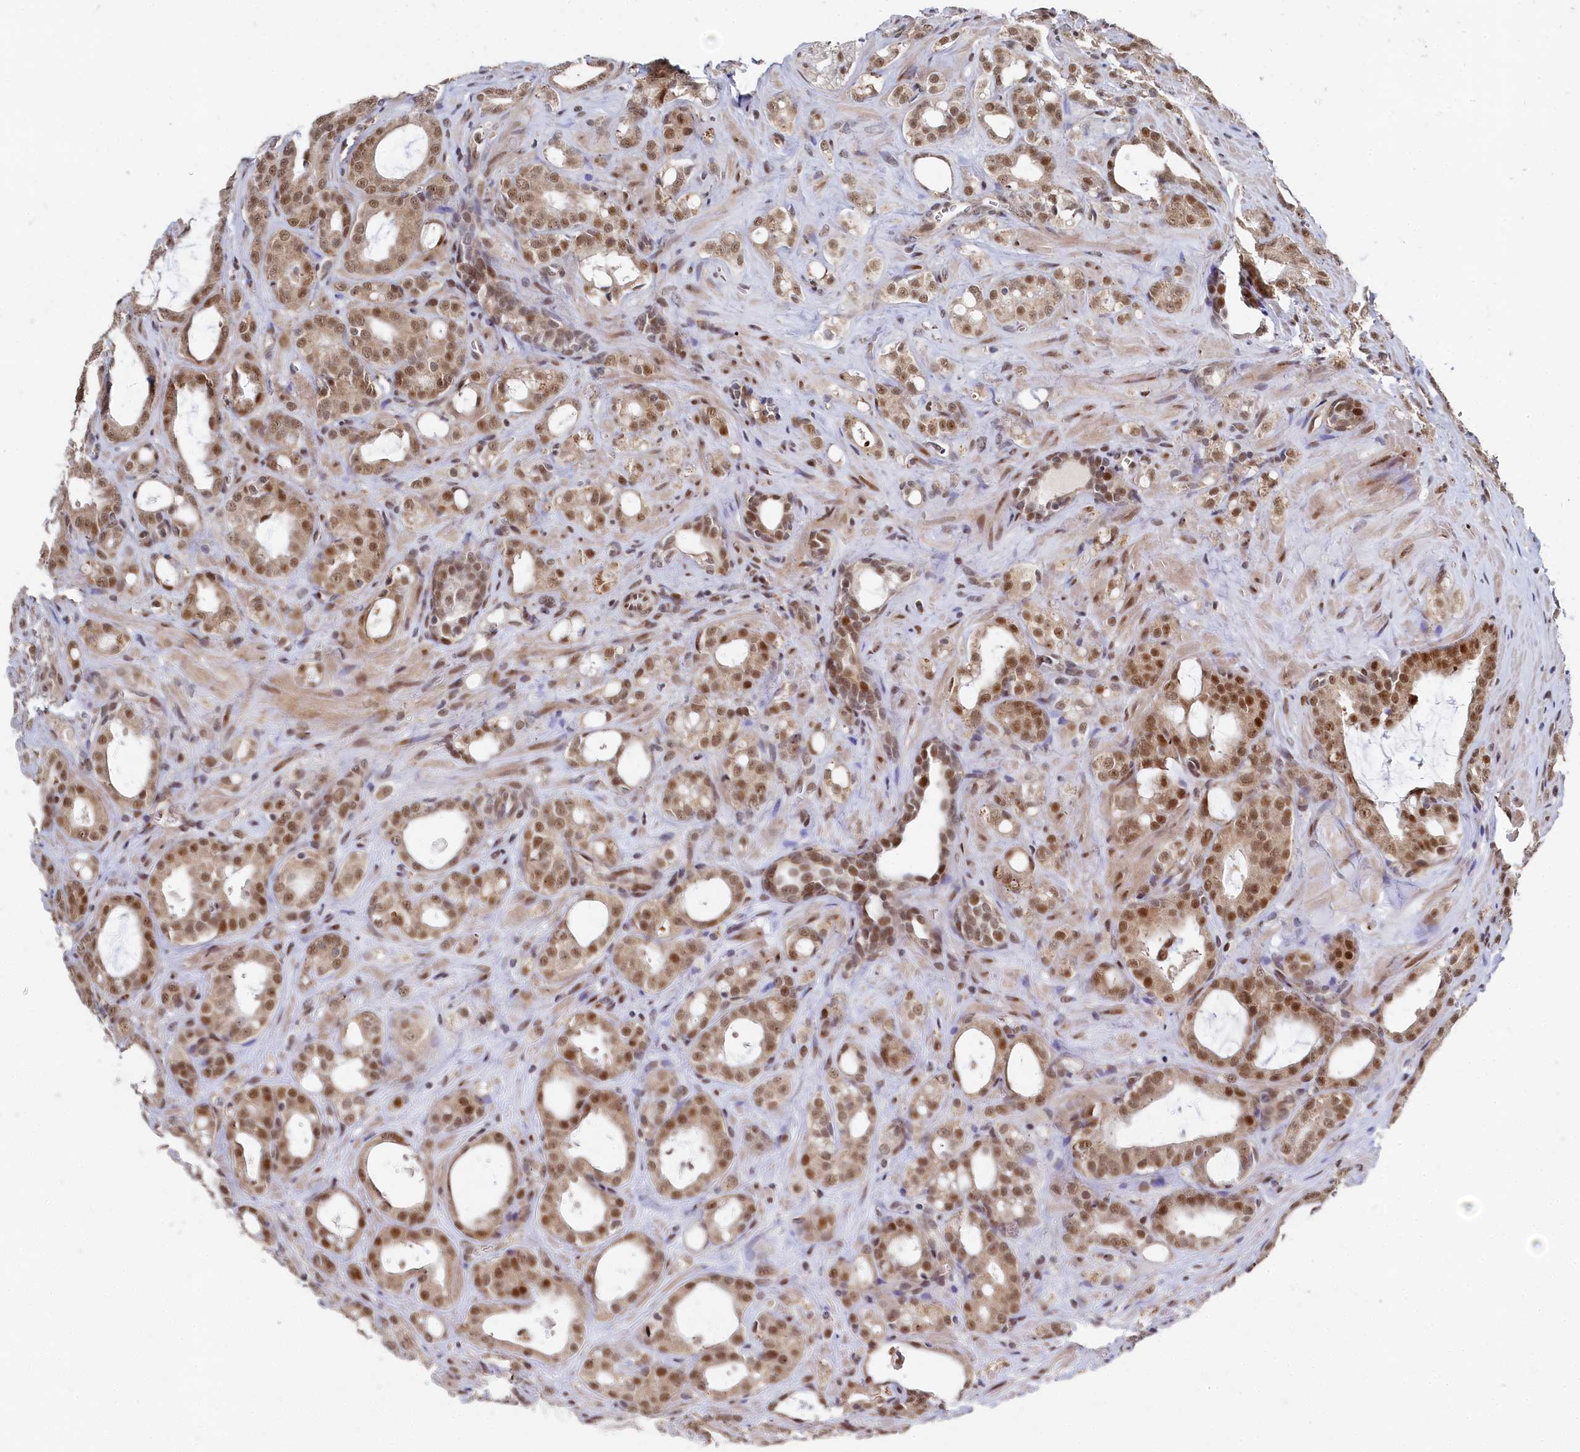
{"staining": {"intensity": "moderate", "quantity": ">75%", "location": "nuclear"}, "tissue": "prostate cancer", "cell_type": "Tumor cells", "image_type": "cancer", "snomed": [{"axis": "morphology", "description": "Adenocarcinoma, High grade"}, {"axis": "topography", "description": "Prostate"}], "caption": "Immunohistochemical staining of prostate cancer (adenocarcinoma (high-grade)) displays medium levels of moderate nuclear staining in about >75% of tumor cells. Nuclei are stained in blue.", "gene": "BUB3", "patient": {"sex": "male", "age": 72}}